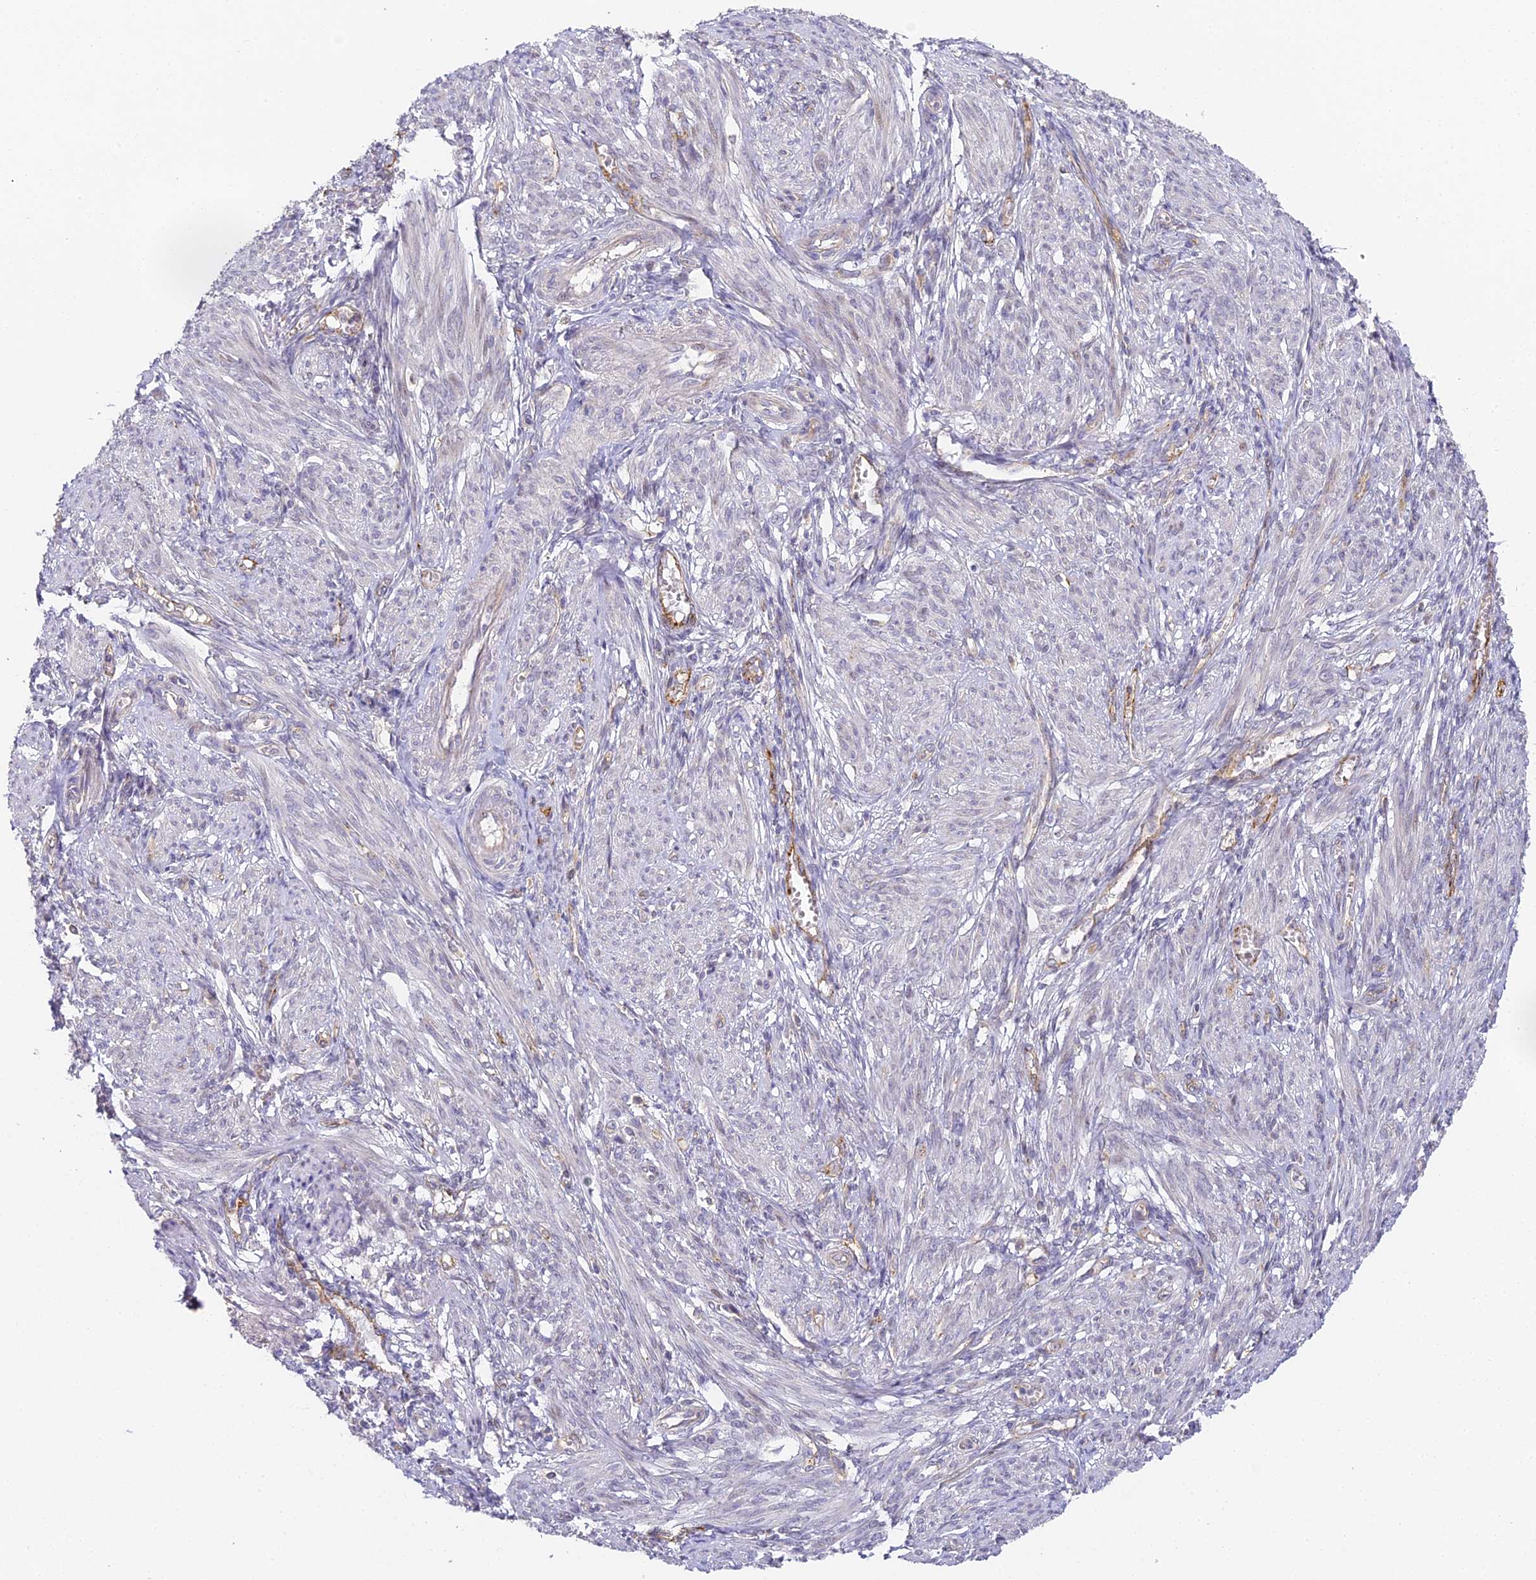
{"staining": {"intensity": "weak", "quantity": "<25%", "location": "cytoplasmic/membranous"}, "tissue": "smooth muscle", "cell_type": "Smooth muscle cells", "image_type": "normal", "snomed": [{"axis": "morphology", "description": "Normal tissue, NOS"}, {"axis": "topography", "description": "Smooth muscle"}], "caption": "DAB immunohistochemical staining of benign smooth muscle exhibits no significant expression in smooth muscle cells. The staining was performed using DAB (3,3'-diaminobenzidine) to visualize the protein expression in brown, while the nuclei were stained in blue with hematoxylin (Magnification: 20x).", "gene": "DNAAF10", "patient": {"sex": "female", "age": 39}}